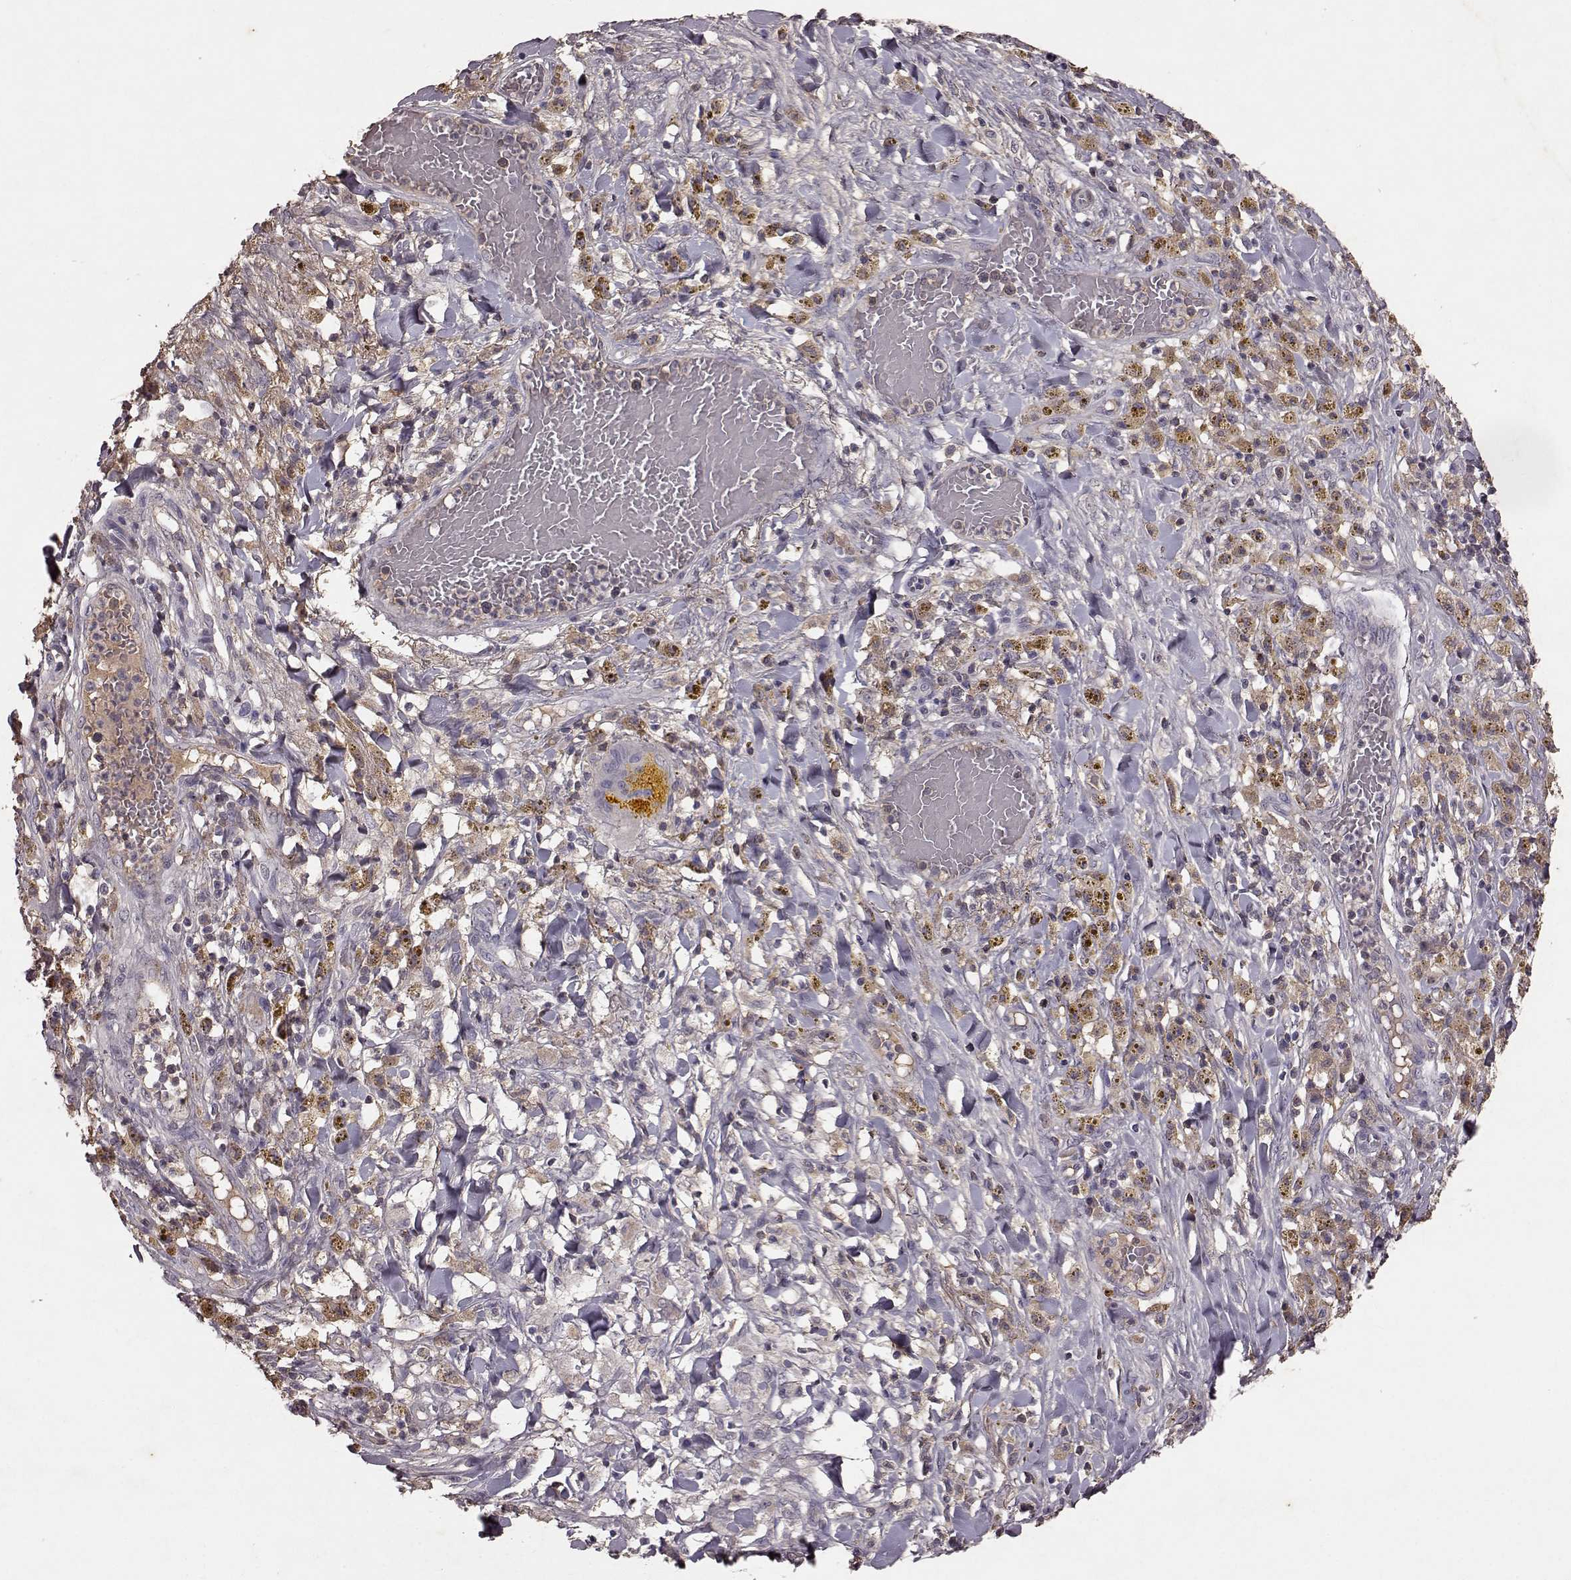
{"staining": {"intensity": "weak", "quantity": ">75%", "location": "cytoplasmic/membranous"}, "tissue": "melanoma", "cell_type": "Tumor cells", "image_type": "cancer", "snomed": [{"axis": "morphology", "description": "Malignant melanoma, NOS"}, {"axis": "topography", "description": "Skin"}], "caption": "DAB immunohistochemical staining of melanoma shows weak cytoplasmic/membranous protein staining in about >75% of tumor cells. Using DAB (brown) and hematoxylin (blue) stains, captured at high magnification using brightfield microscopy.", "gene": "FRRS1L", "patient": {"sex": "female", "age": 91}}